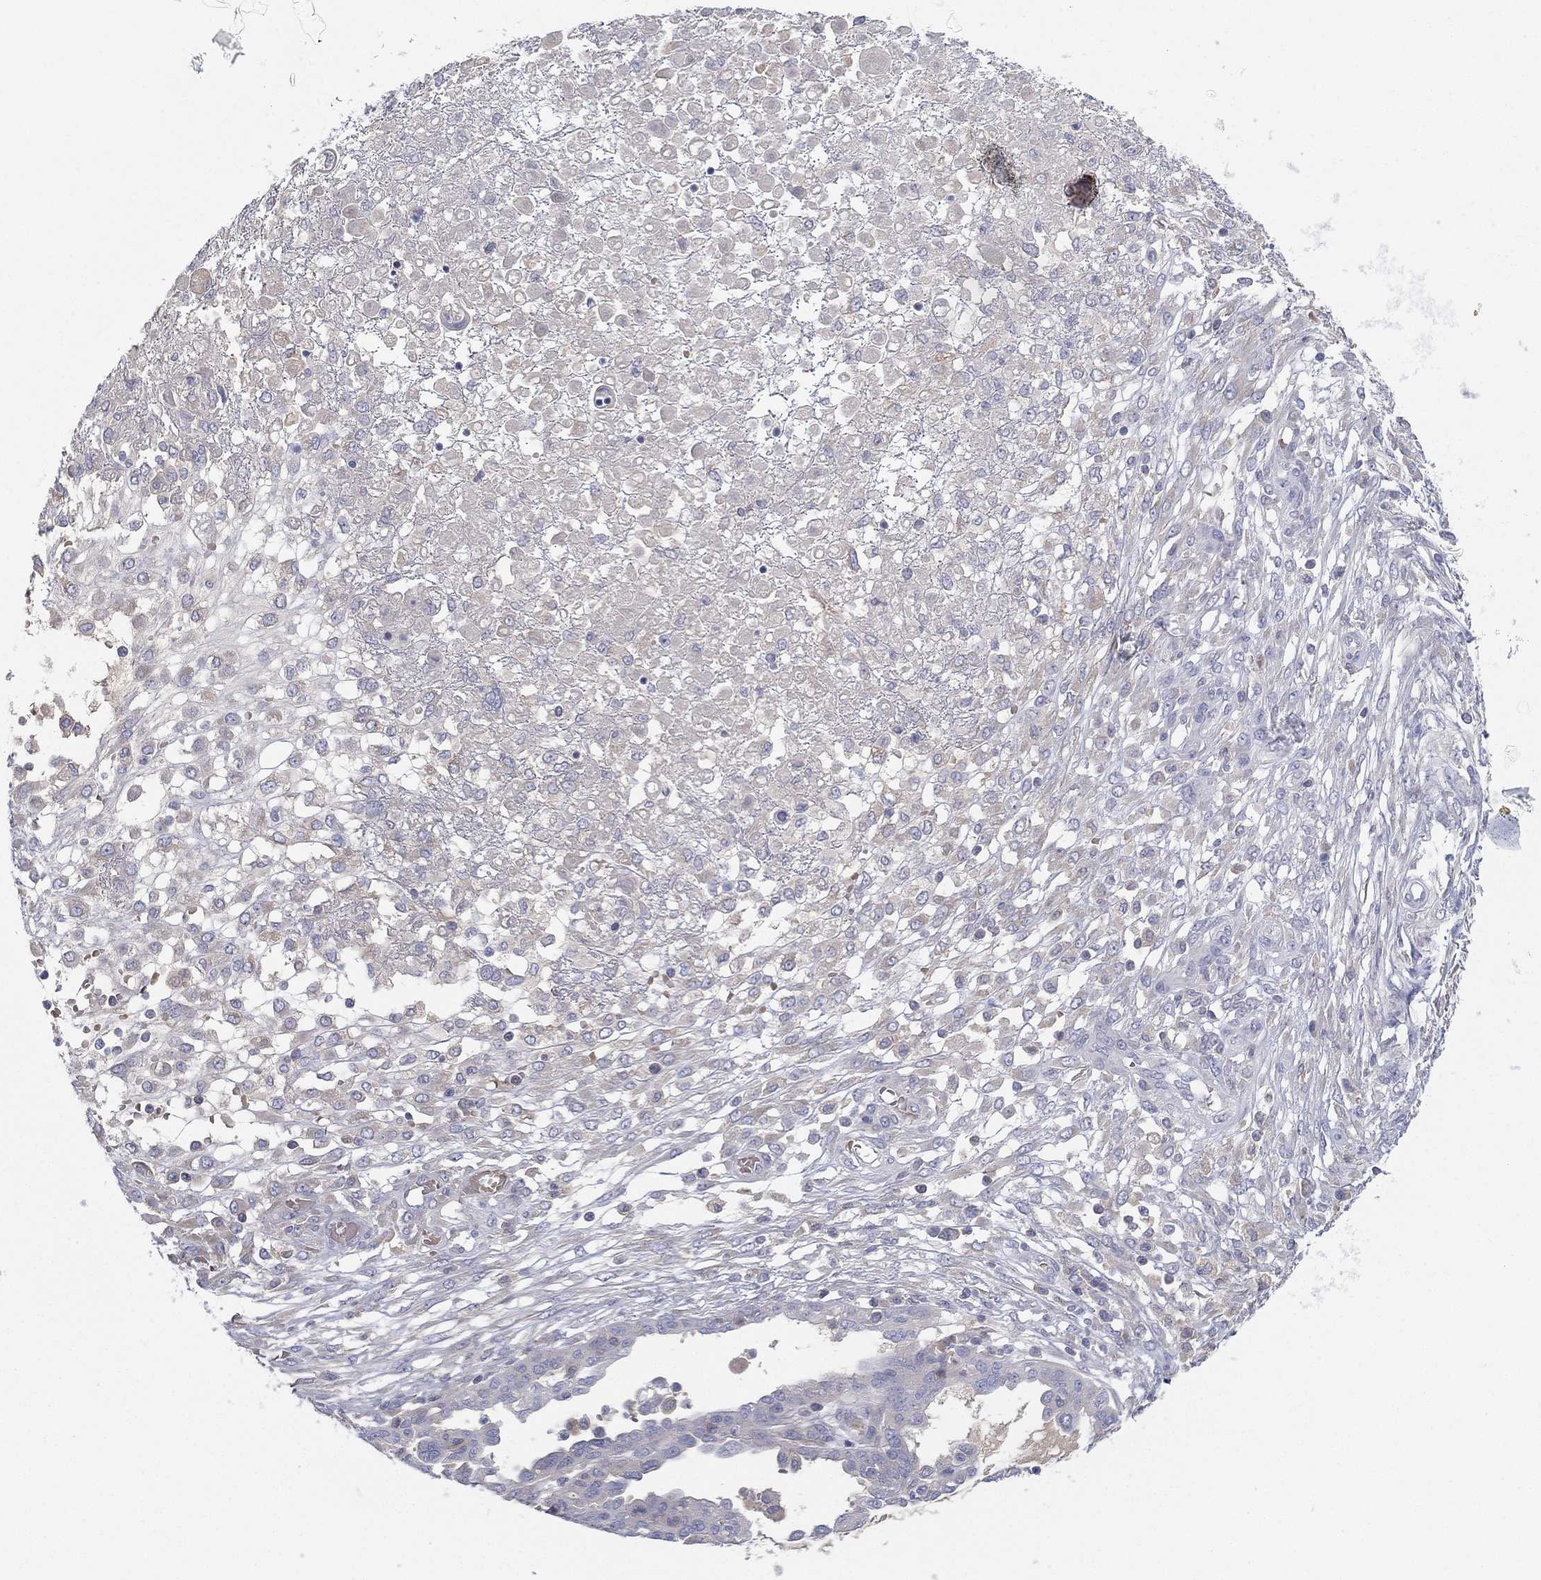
{"staining": {"intensity": "negative", "quantity": "none", "location": "none"}, "tissue": "ovarian cancer", "cell_type": "Tumor cells", "image_type": "cancer", "snomed": [{"axis": "morphology", "description": "Cystadenocarcinoma, serous, NOS"}, {"axis": "topography", "description": "Ovary"}], "caption": "Immunohistochemical staining of human serous cystadenocarcinoma (ovarian) shows no significant expression in tumor cells.", "gene": "CYP2D6", "patient": {"sex": "female", "age": 67}}